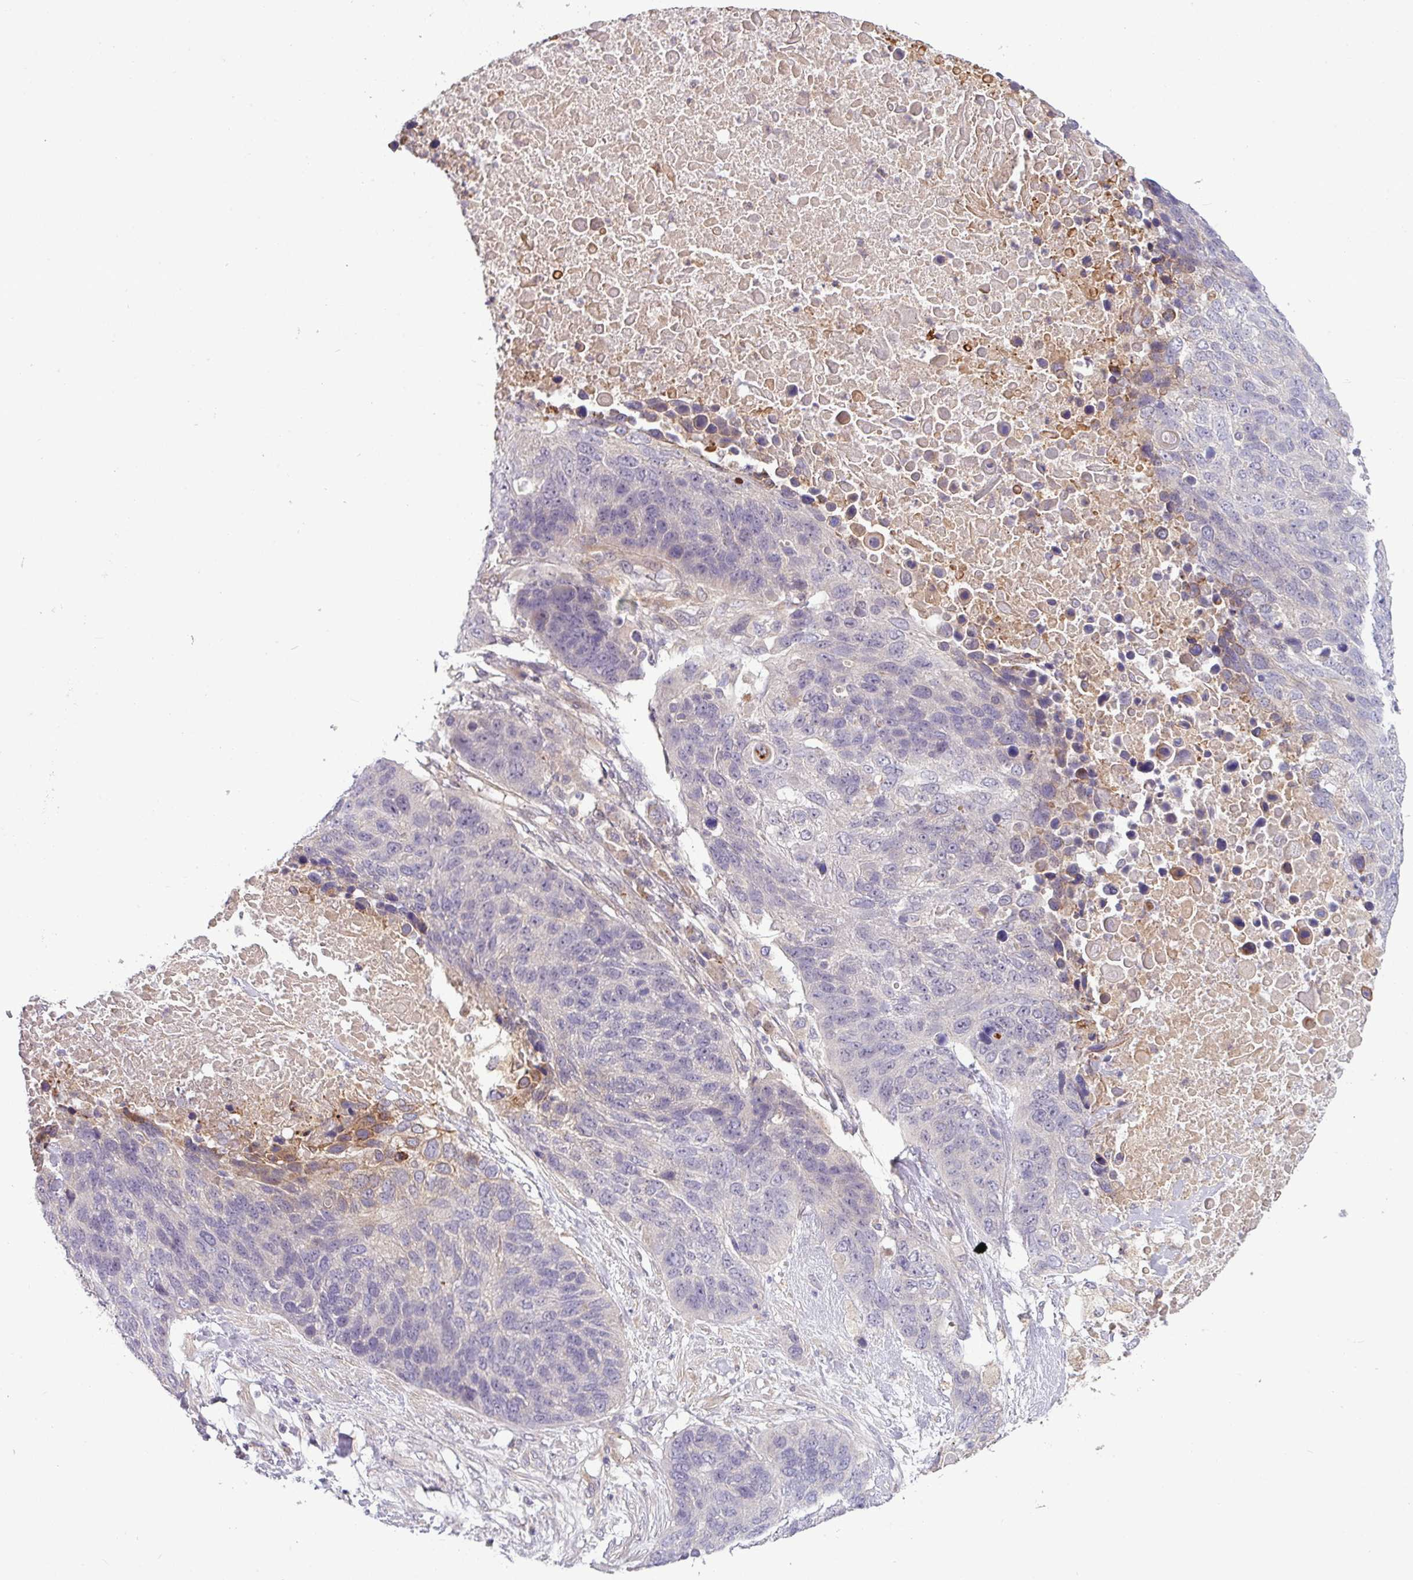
{"staining": {"intensity": "negative", "quantity": "none", "location": "none"}, "tissue": "lung cancer", "cell_type": "Tumor cells", "image_type": "cancer", "snomed": [{"axis": "morphology", "description": "Normal tissue, NOS"}, {"axis": "morphology", "description": "Squamous cell carcinoma, NOS"}, {"axis": "topography", "description": "Lymph node"}, {"axis": "topography", "description": "Lung"}], "caption": "A high-resolution image shows immunohistochemistry staining of lung cancer (squamous cell carcinoma), which displays no significant staining in tumor cells.", "gene": "ZNF35", "patient": {"sex": "male", "age": 66}}